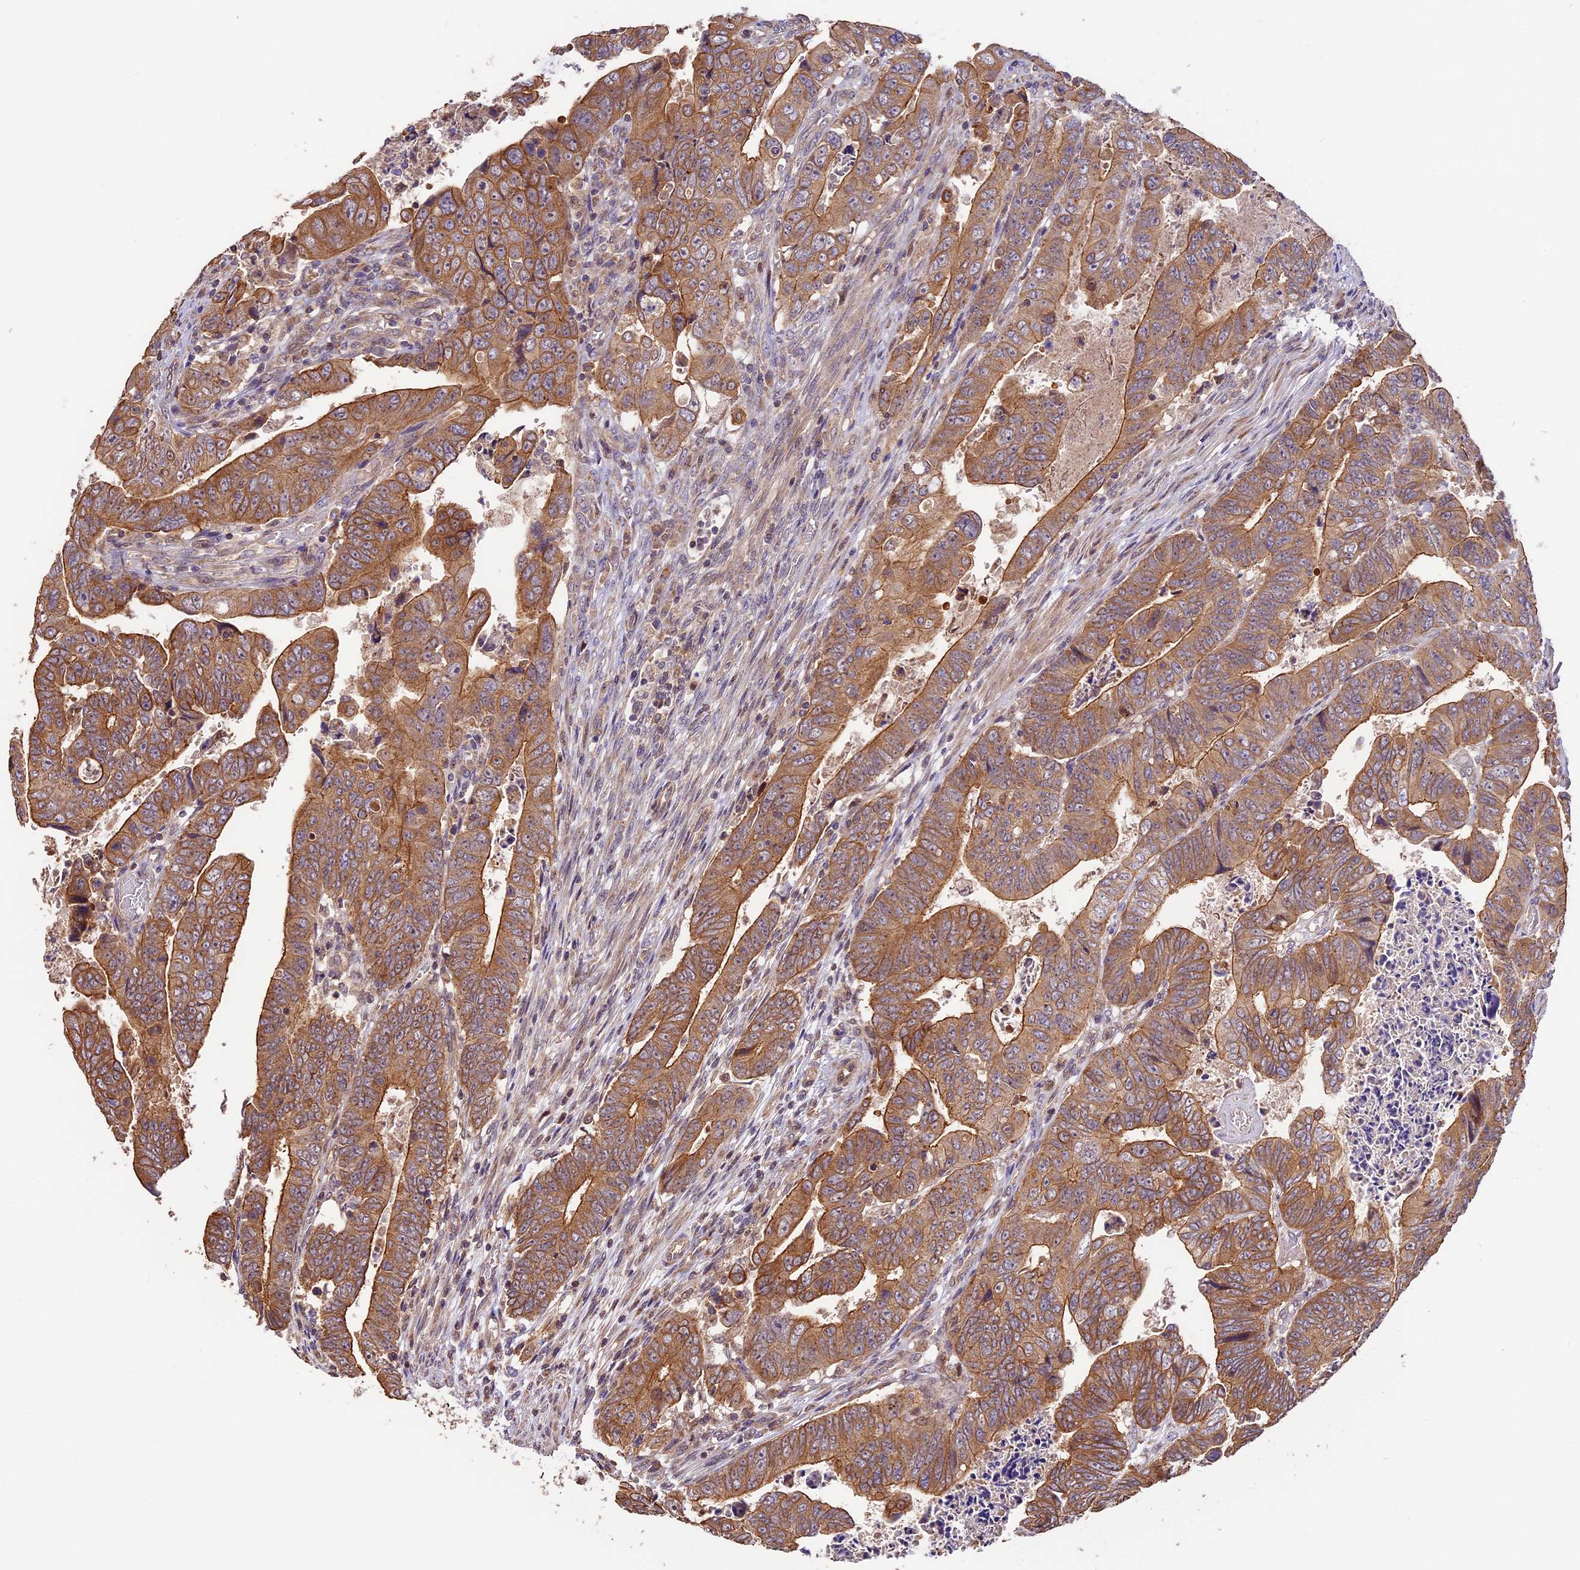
{"staining": {"intensity": "moderate", "quantity": ">75%", "location": "cytoplasmic/membranous"}, "tissue": "colorectal cancer", "cell_type": "Tumor cells", "image_type": "cancer", "snomed": [{"axis": "morphology", "description": "Normal tissue, NOS"}, {"axis": "morphology", "description": "Adenocarcinoma, NOS"}, {"axis": "topography", "description": "Rectum"}], "caption": "Tumor cells exhibit medium levels of moderate cytoplasmic/membranous expression in about >75% of cells in colorectal adenocarcinoma.", "gene": "BCAS4", "patient": {"sex": "female", "age": 65}}